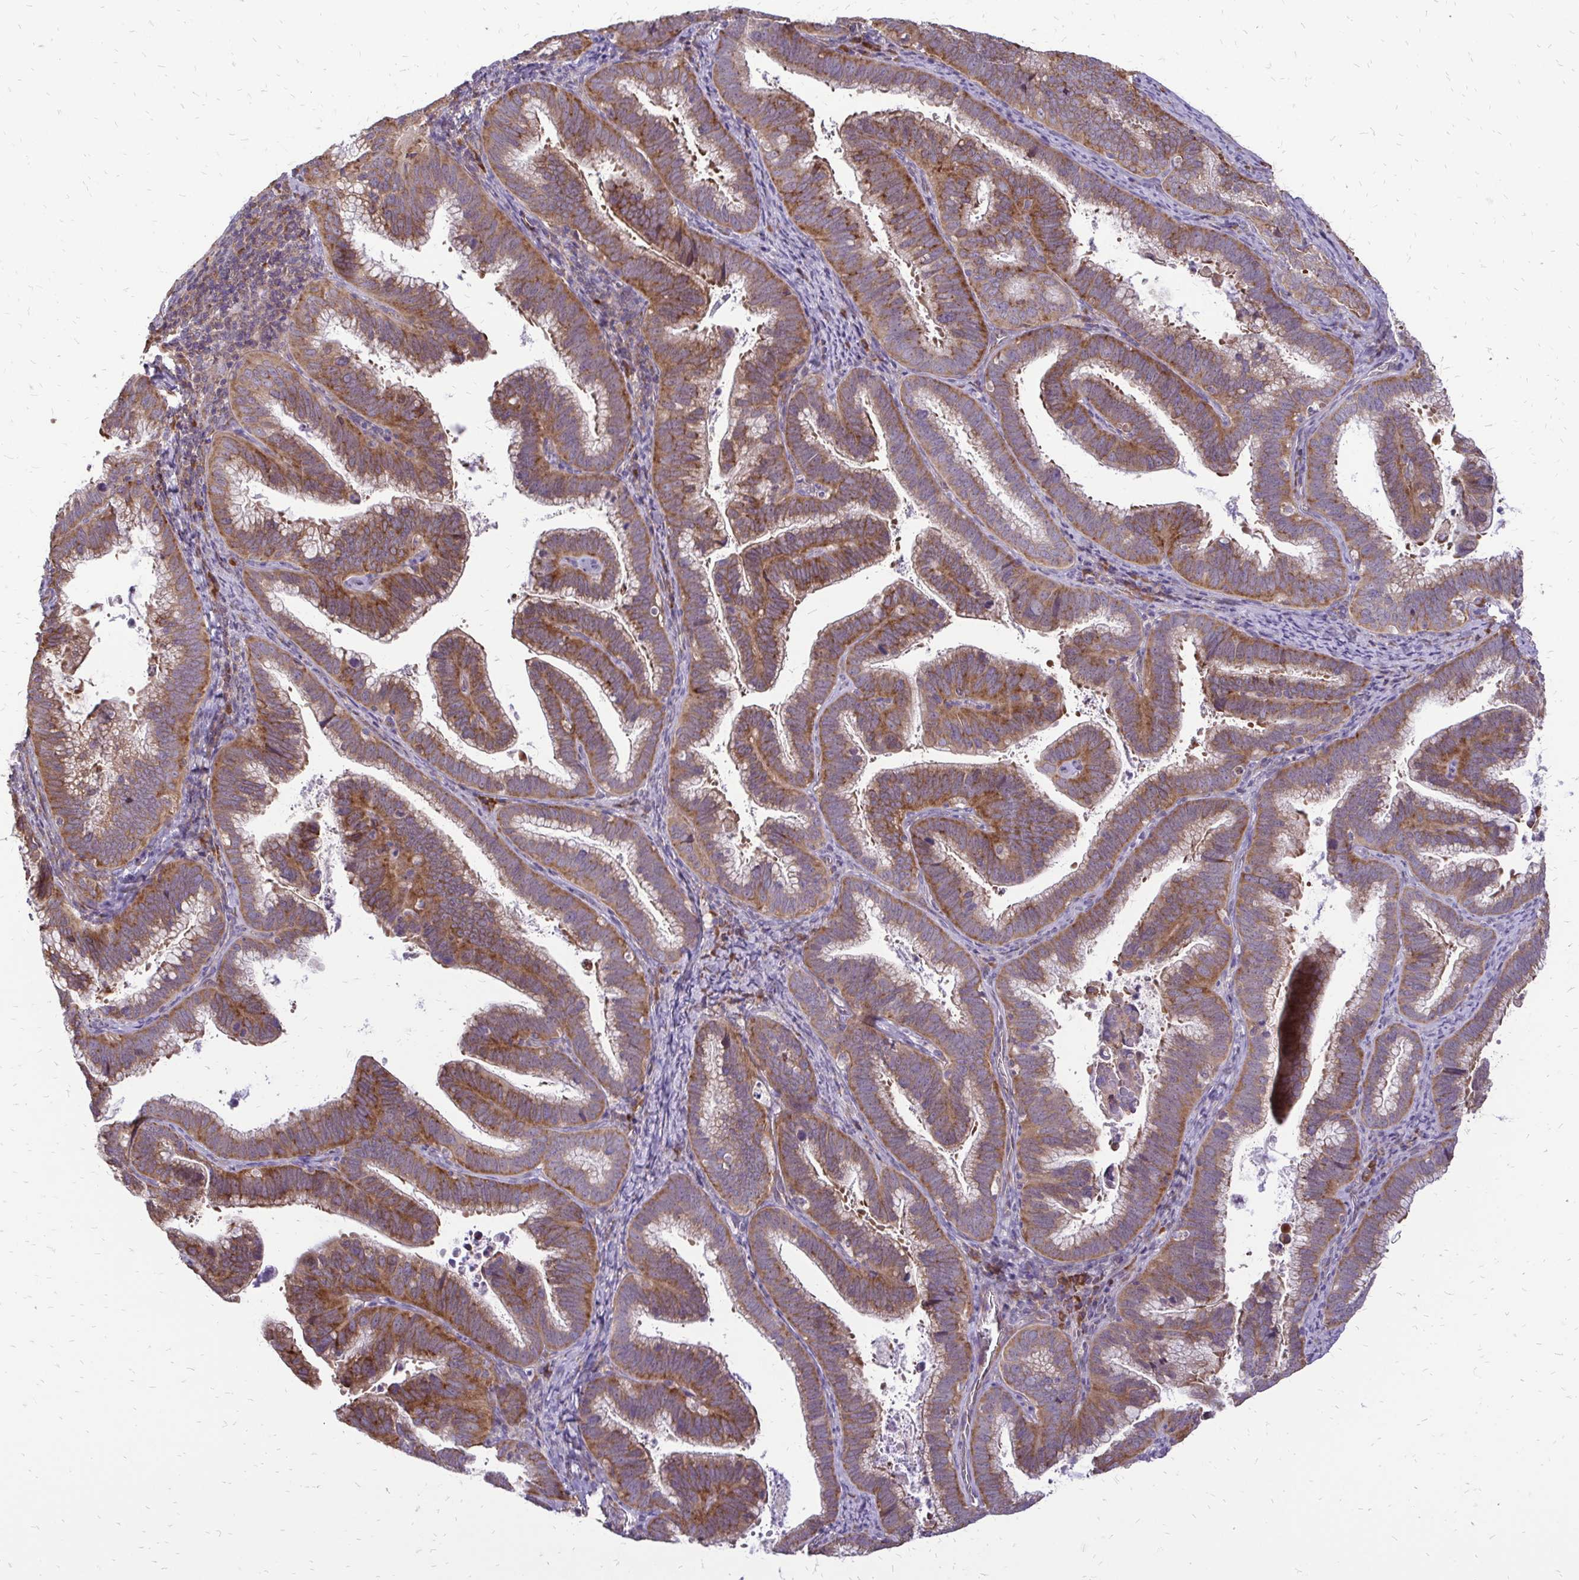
{"staining": {"intensity": "moderate", "quantity": ">75%", "location": "cytoplasmic/membranous"}, "tissue": "cervical cancer", "cell_type": "Tumor cells", "image_type": "cancer", "snomed": [{"axis": "morphology", "description": "Adenocarcinoma, NOS"}, {"axis": "topography", "description": "Cervix"}], "caption": "Tumor cells show moderate cytoplasmic/membranous positivity in about >75% of cells in cervical cancer. (DAB IHC, brown staining for protein, blue staining for nuclei).", "gene": "RPS3", "patient": {"sex": "female", "age": 61}}